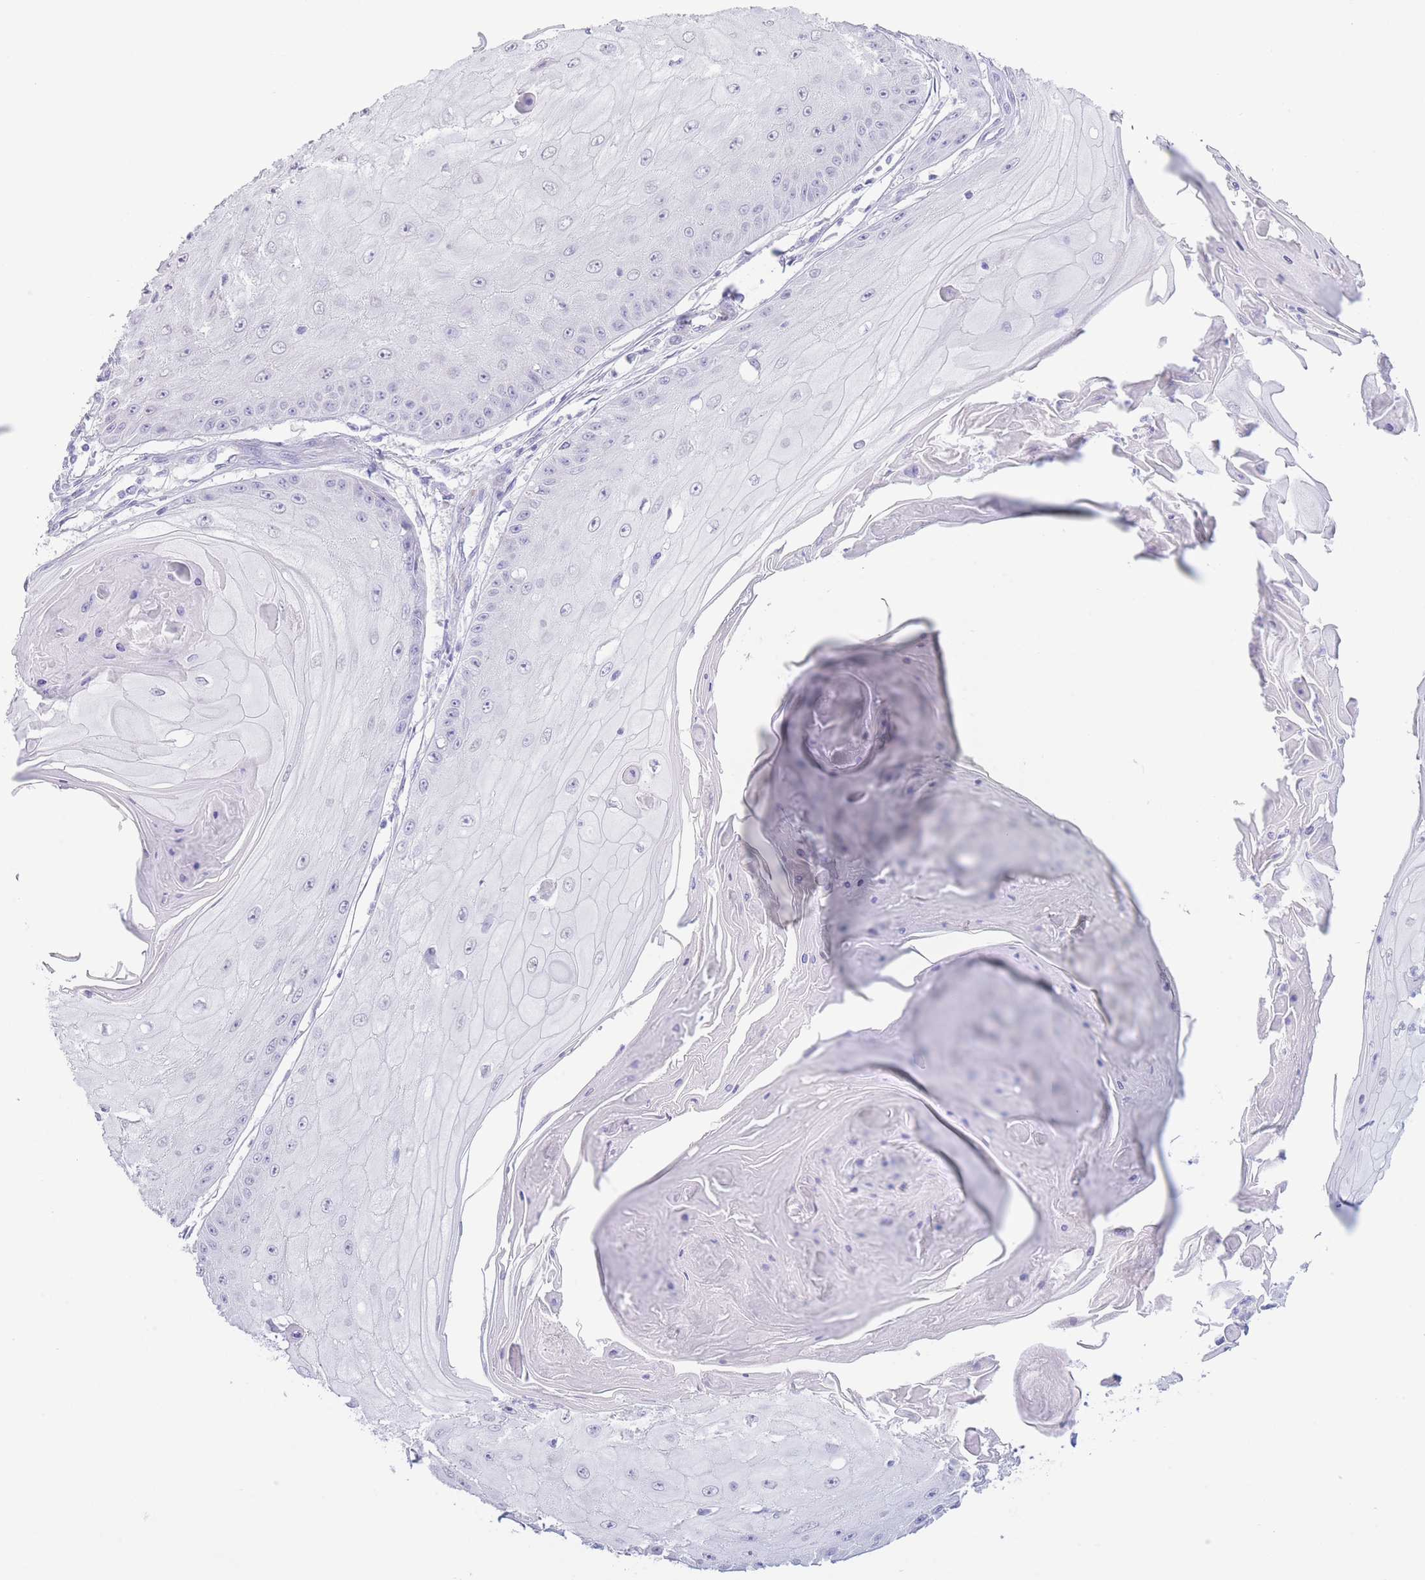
{"staining": {"intensity": "negative", "quantity": "none", "location": "none"}, "tissue": "skin cancer", "cell_type": "Tumor cells", "image_type": "cancer", "snomed": [{"axis": "morphology", "description": "Squamous cell carcinoma, NOS"}, {"axis": "topography", "description": "Skin"}], "caption": "Tumor cells show no significant positivity in skin squamous cell carcinoma.", "gene": "PKLR", "patient": {"sex": "male", "age": 70}}